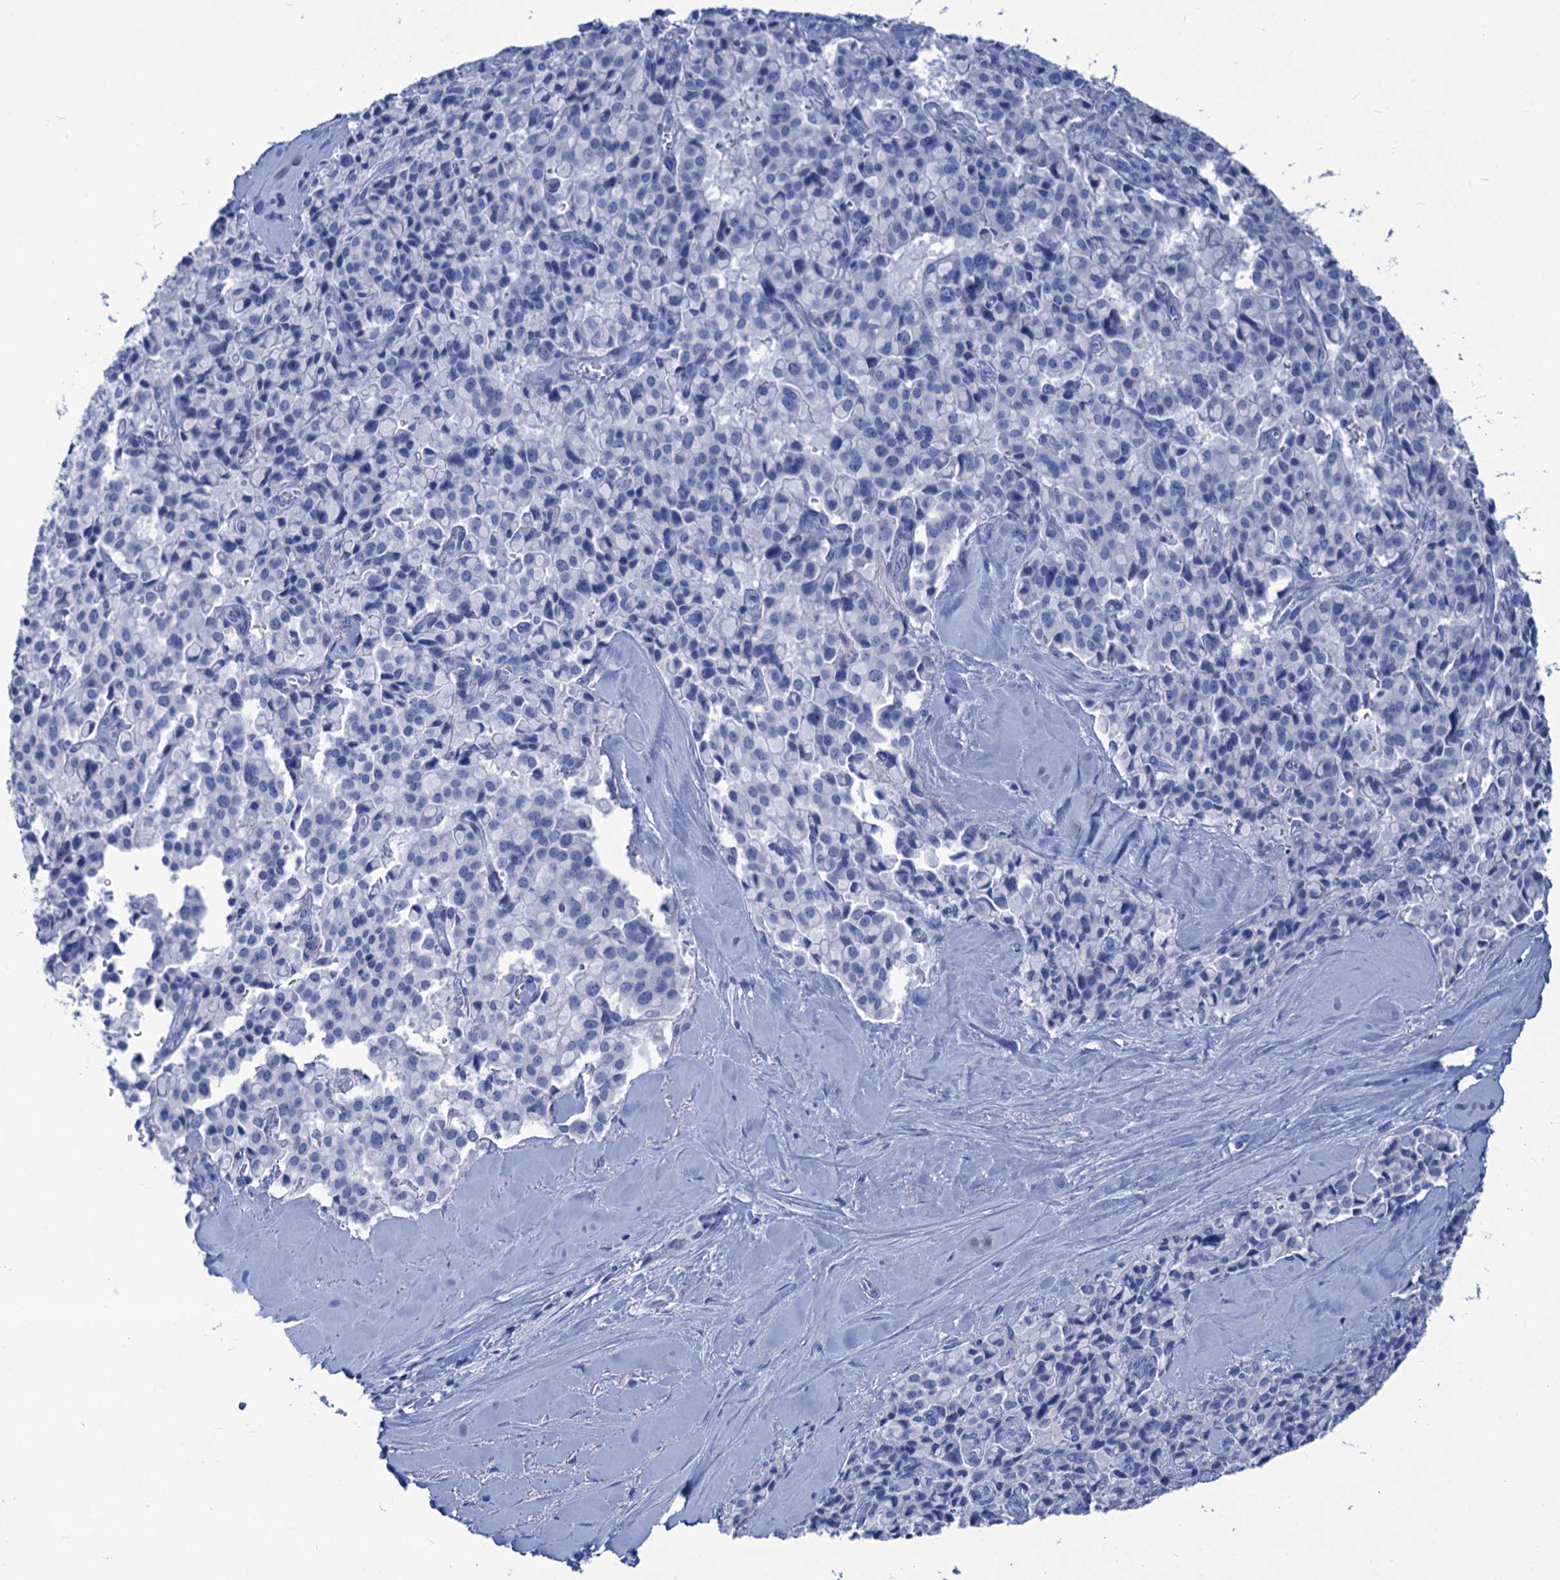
{"staining": {"intensity": "negative", "quantity": "none", "location": "none"}, "tissue": "pancreatic cancer", "cell_type": "Tumor cells", "image_type": "cancer", "snomed": [{"axis": "morphology", "description": "Adenocarcinoma, NOS"}, {"axis": "topography", "description": "Pancreas"}], "caption": "Immunohistochemical staining of human adenocarcinoma (pancreatic) displays no significant expression in tumor cells.", "gene": "CABYR", "patient": {"sex": "male", "age": 65}}